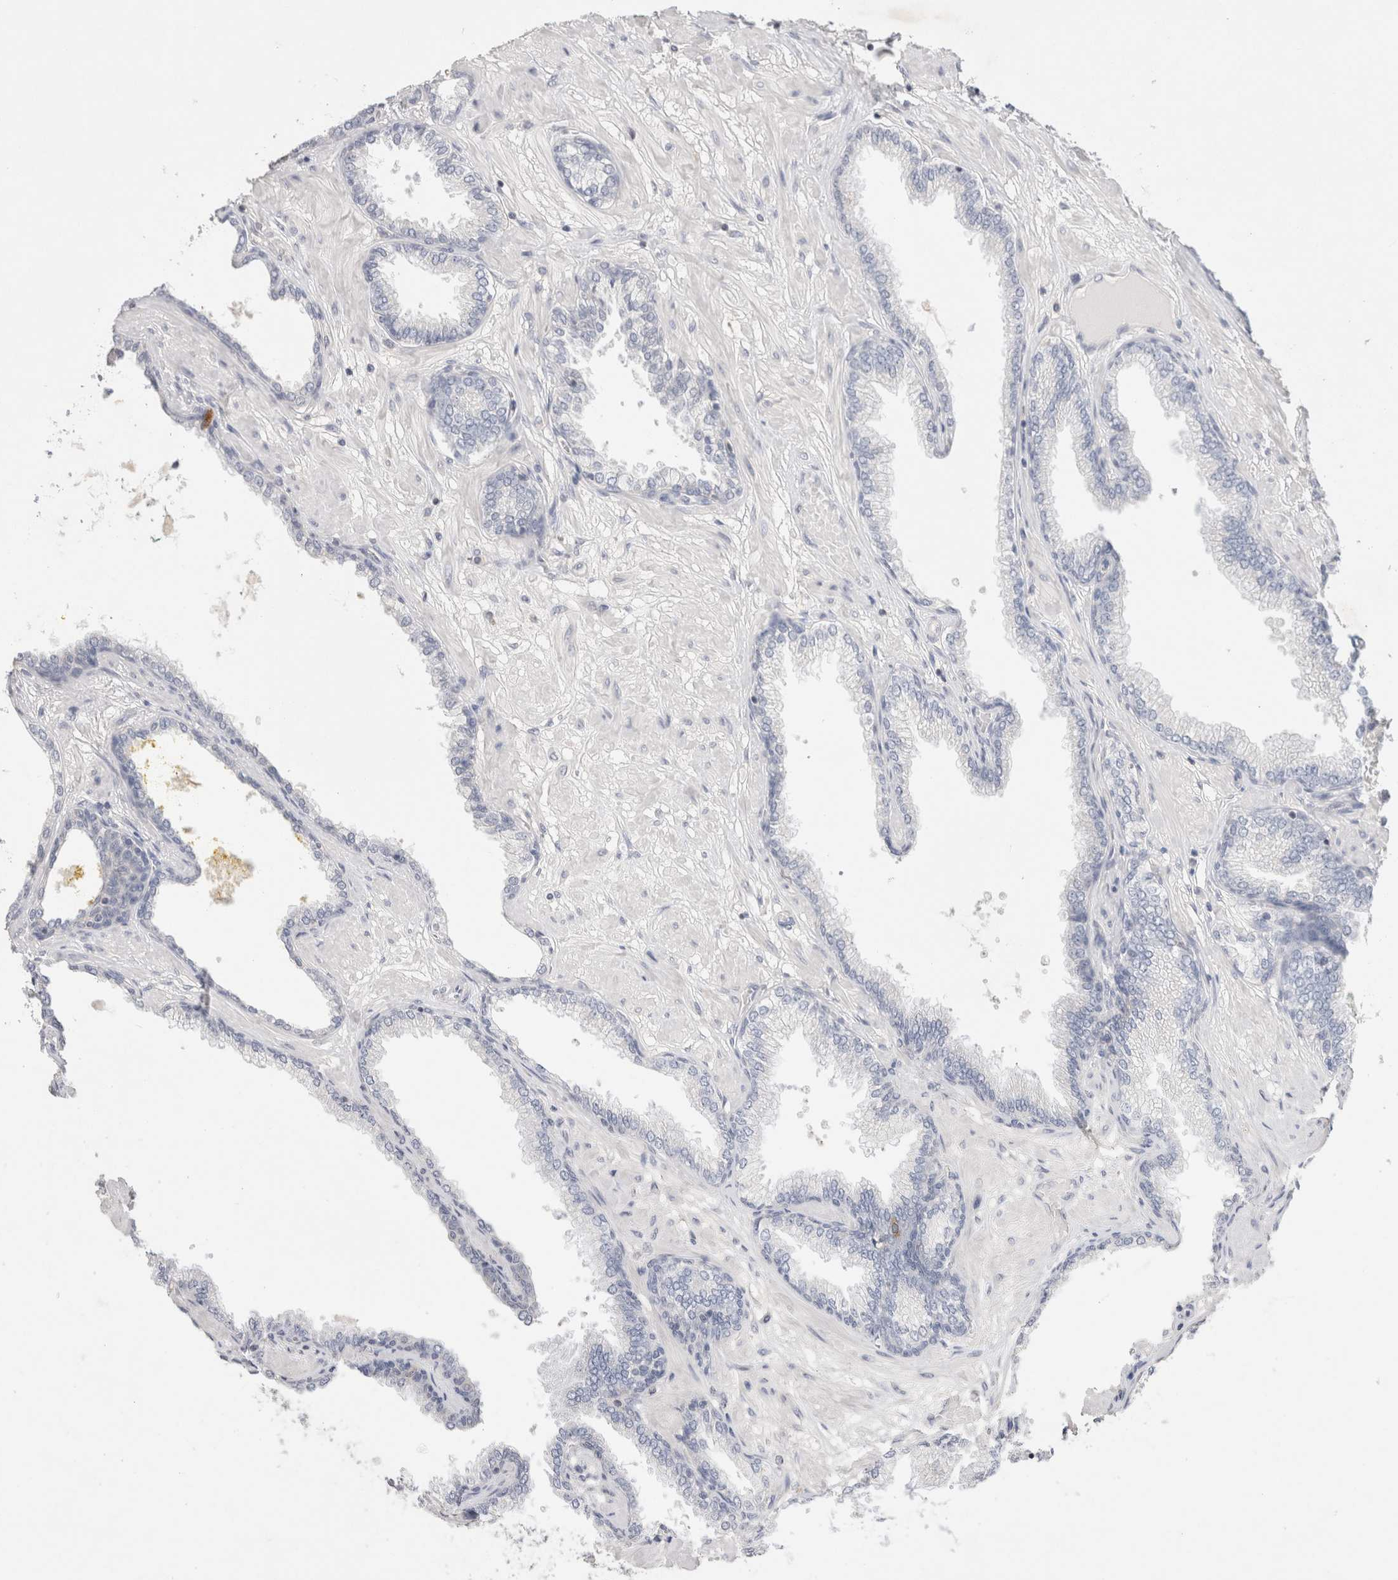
{"staining": {"intensity": "negative", "quantity": "none", "location": "none"}, "tissue": "prostate cancer", "cell_type": "Tumor cells", "image_type": "cancer", "snomed": [{"axis": "morphology", "description": "Adenocarcinoma, Low grade"}, {"axis": "topography", "description": "Prostate"}], "caption": "This is a photomicrograph of IHC staining of prostate cancer, which shows no positivity in tumor cells.", "gene": "MPP2", "patient": {"sex": "male", "age": 60}}